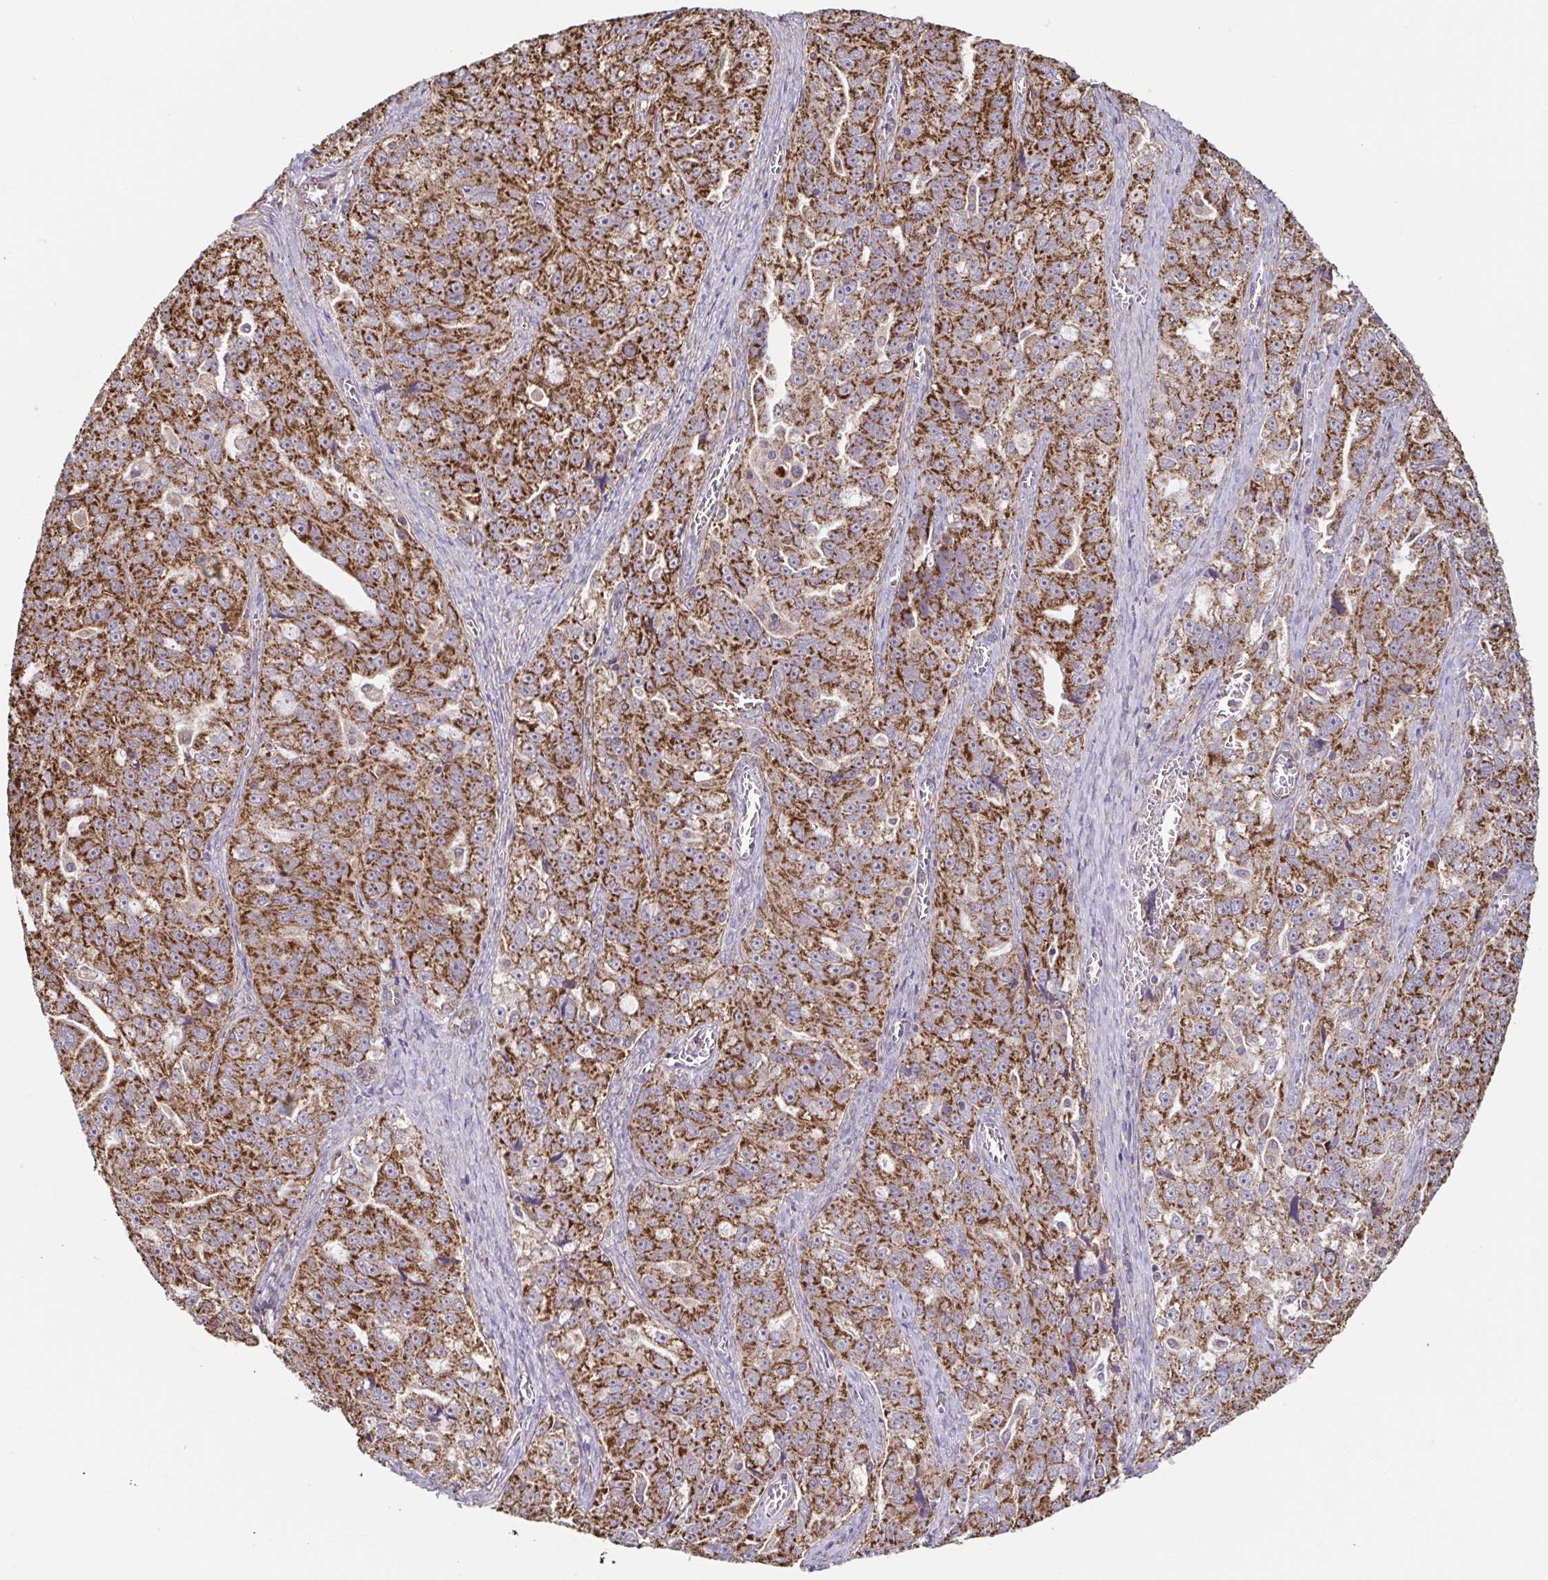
{"staining": {"intensity": "strong", "quantity": ">75%", "location": "cytoplasmic/membranous"}, "tissue": "ovarian cancer", "cell_type": "Tumor cells", "image_type": "cancer", "snomed": [{"axis": "morphology", "description": "Cystadenocarcinoma, serous, NOS"}, {"axis": "topography", "description": "Ovary"}], "caption": "Protein expression analysis of ovarian serous cystadenocarcinoma displays strong cytoplasmic/membranous positivity in approximately >75% of tumor cells.", "gene": "DIP2B", "patient": {"sex": "female", "age": 51}}